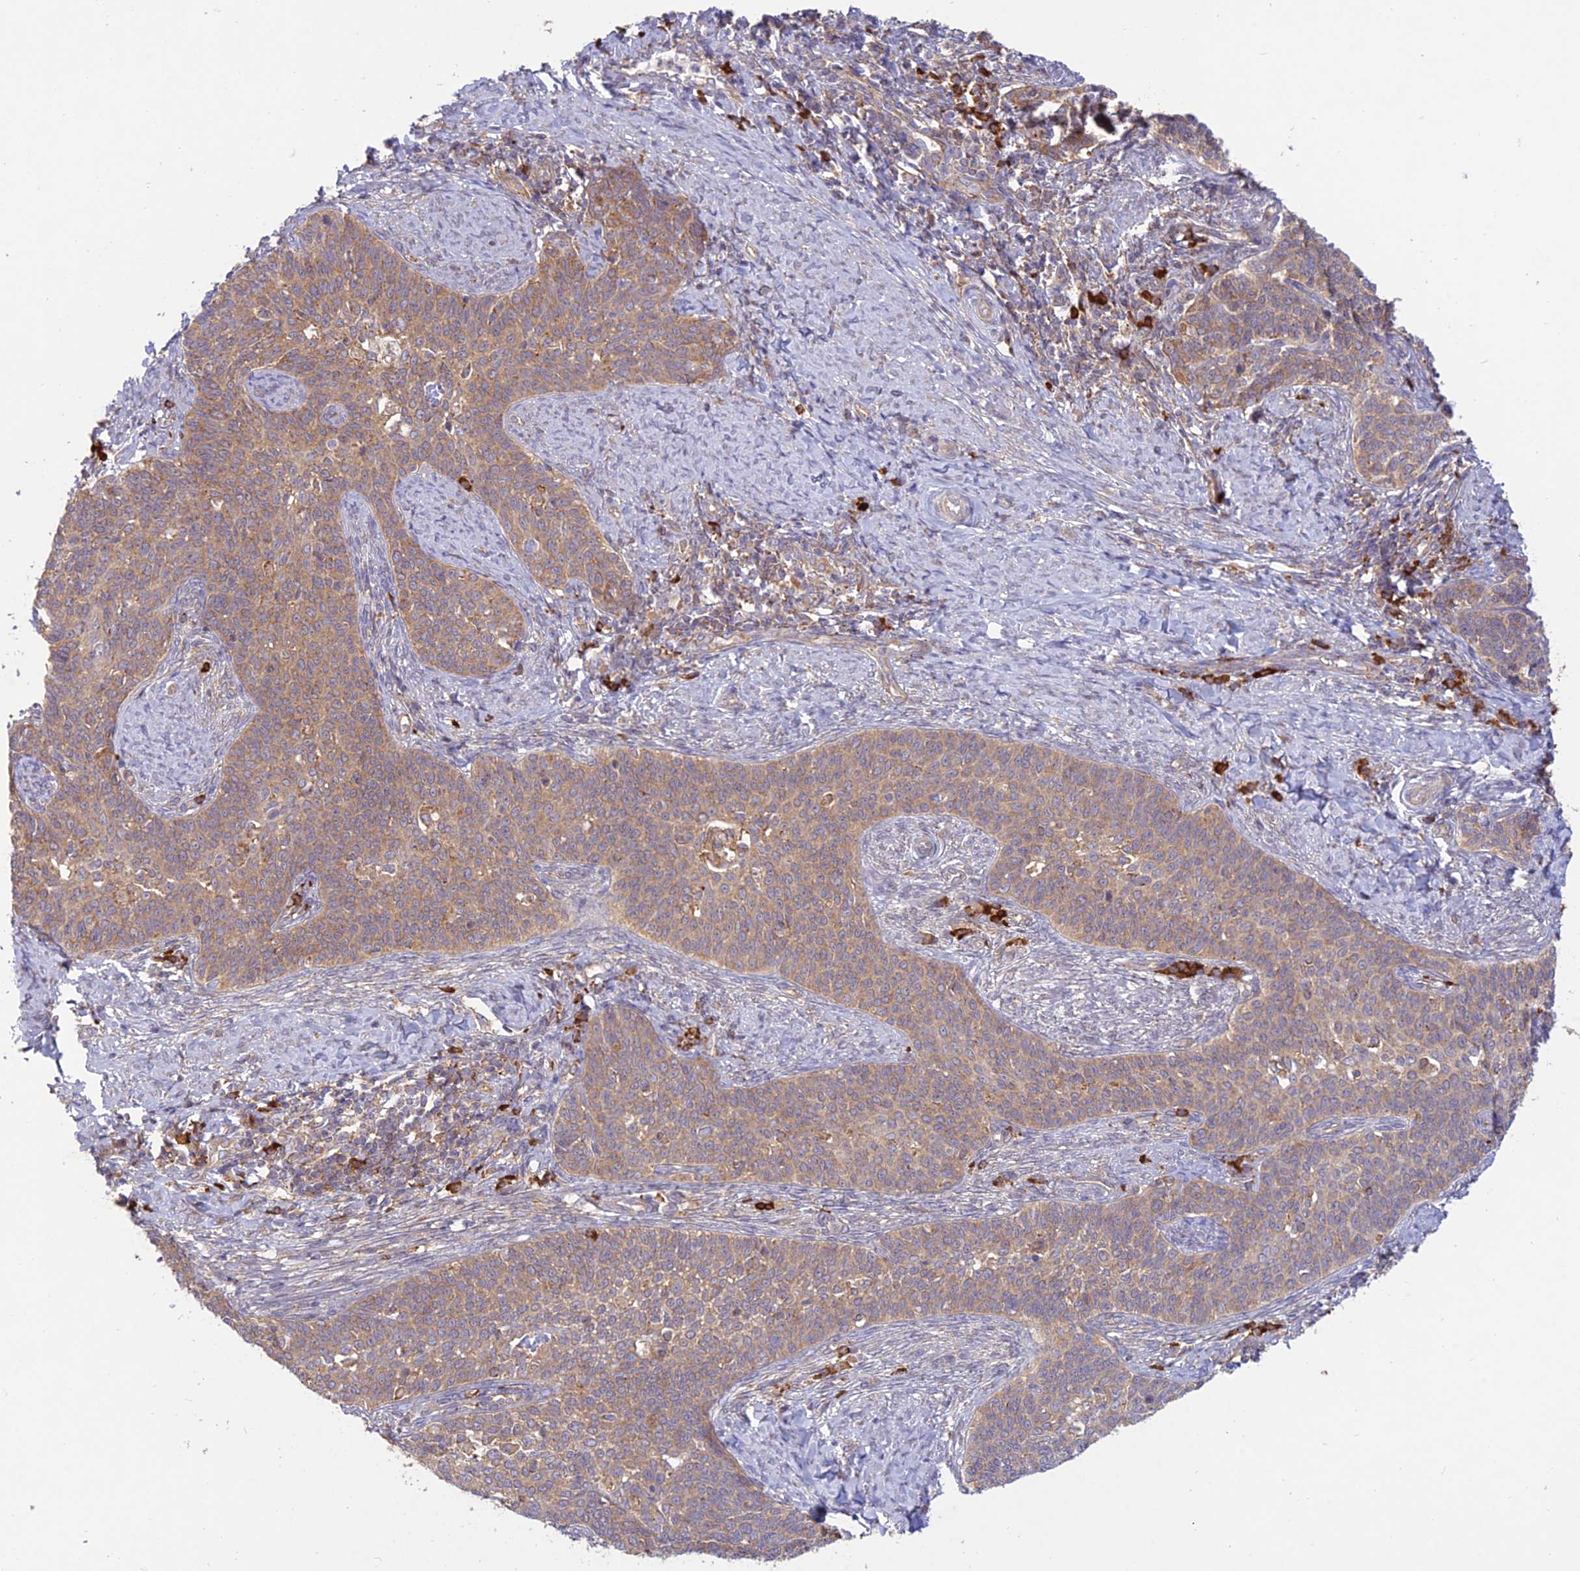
{"staining": {"intensity": "moderate", "quantity": ">75%", "location": "cytoplasmic/membranous"}, "tissue": "cervical cancer", "cell_type": "Tumor cells", "image_type": "cancer", "snomed": [{"axis": "morphology", "description": "Squamous cell carcinoma, NOS"}, {"axis": "topography", "description": "Cervix"}], "caption": "Immunohistochemistry (IHC) micrograph of squamous cell carcinoma (cervical) stained for a protein (brown), which displays medium levels of moderate cytoplasmic/membranous staining in approximately >75% of tumor cells.", "gene": "NXNL2", "patient": {"sex": "female", "age": 39}}